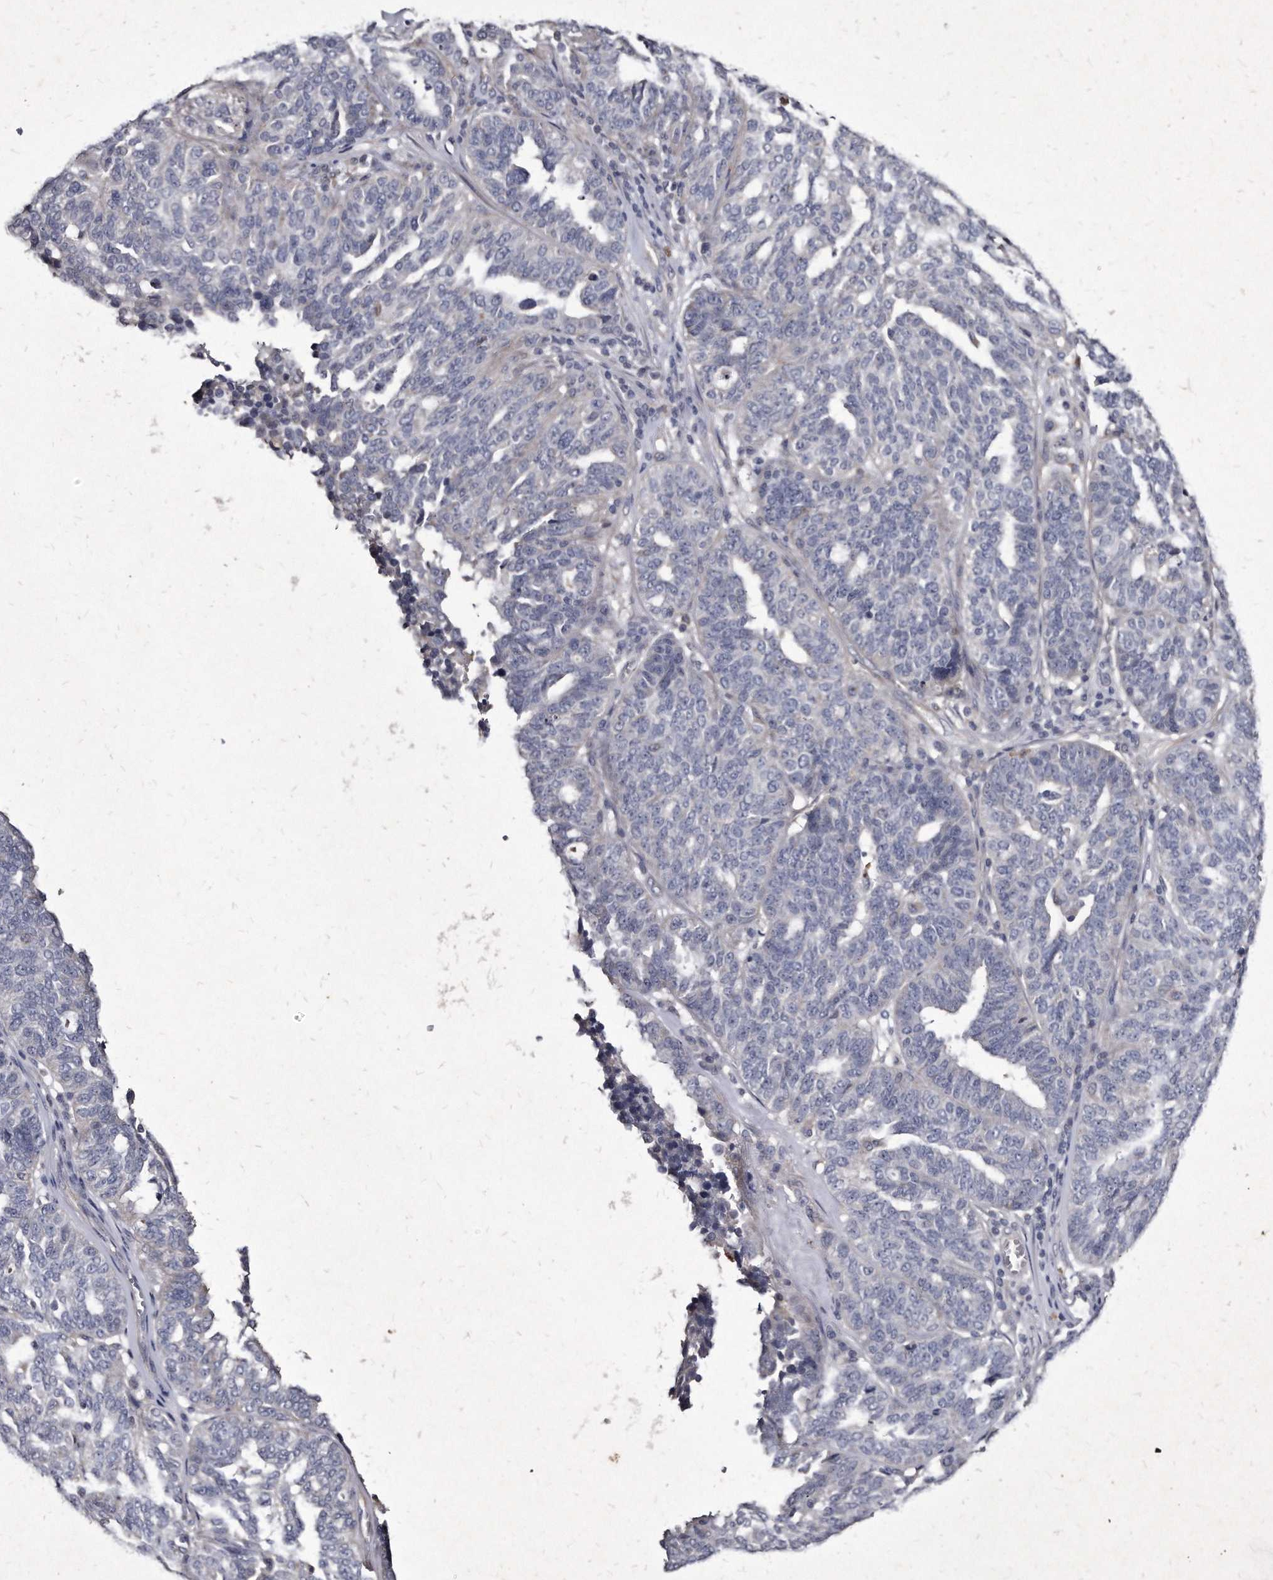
{"staining": {"intensity": "negative", "quantity": "none", "location": "none"}, "tissue": "ovarian cancer", "cell_type": "Tumor cells", "image_type": "cancer", "snomed": [{"axis": "morphology", "description": "Cystadenocarcinoma, serous, NOS"}, {"axis": "topography", "description": "Ovary"}], "caption": "Ovarian cancer (serous cystadenocarcinoma) stained for a protein using immunohistochemistry (IHC) displays no positivity tumor cells.", "gene": "KLHDC3", "patient": {"sex": "female", "age": 59}}